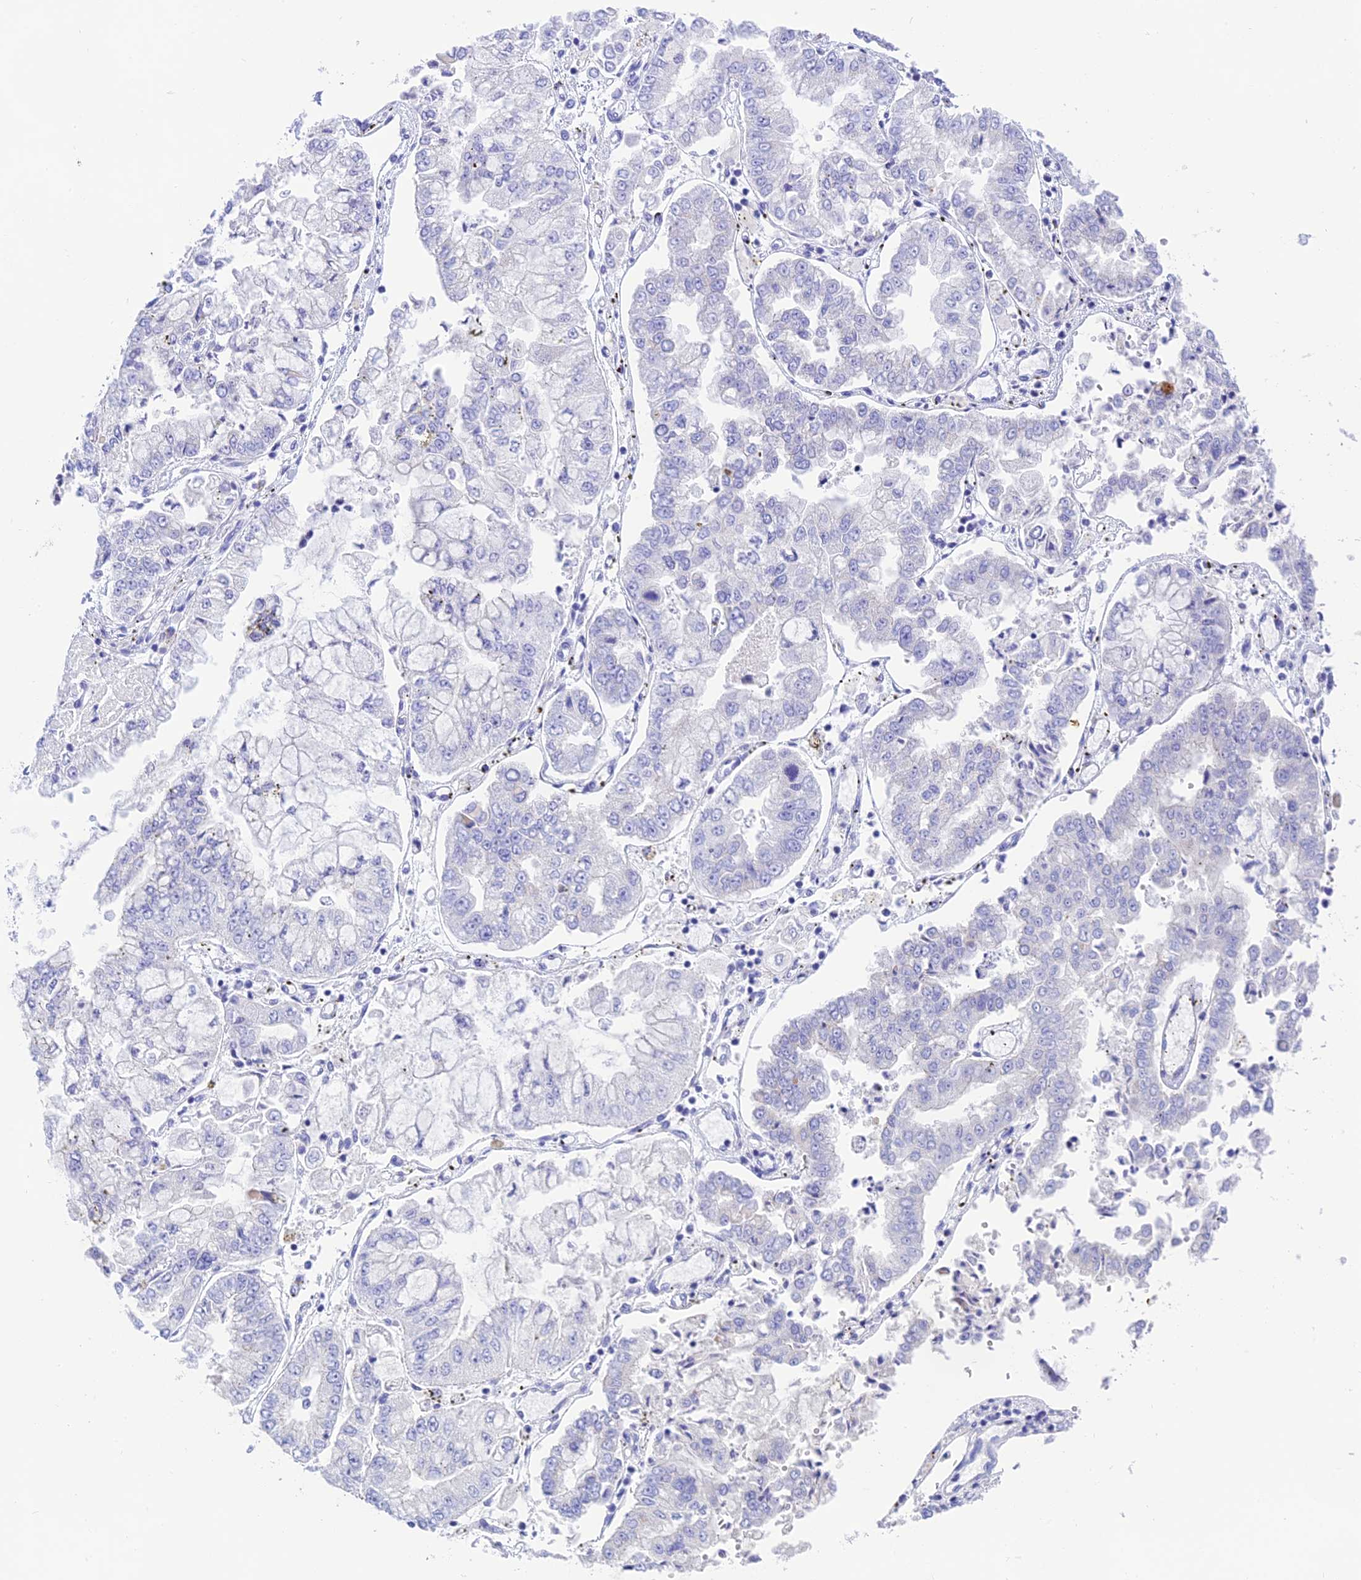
{"staining": {"intensity": "negative", "quantity": "none", "location": "none"}, "tissue": "stomach cancer", "cell_type": "Tumor cells", "image_type": "cancer", "snomed": [{"axis": "morphology", "description": "Adenocarcinoma, NOS"}, {"axis": "topography", "description": "Stomach"}], "caption": "Stomach cancer was stained to show a protein in brown. There is no significant expression in tumor cells.", "gene": "KDELR3", "patient": {"sex": "male", "age": 76}}